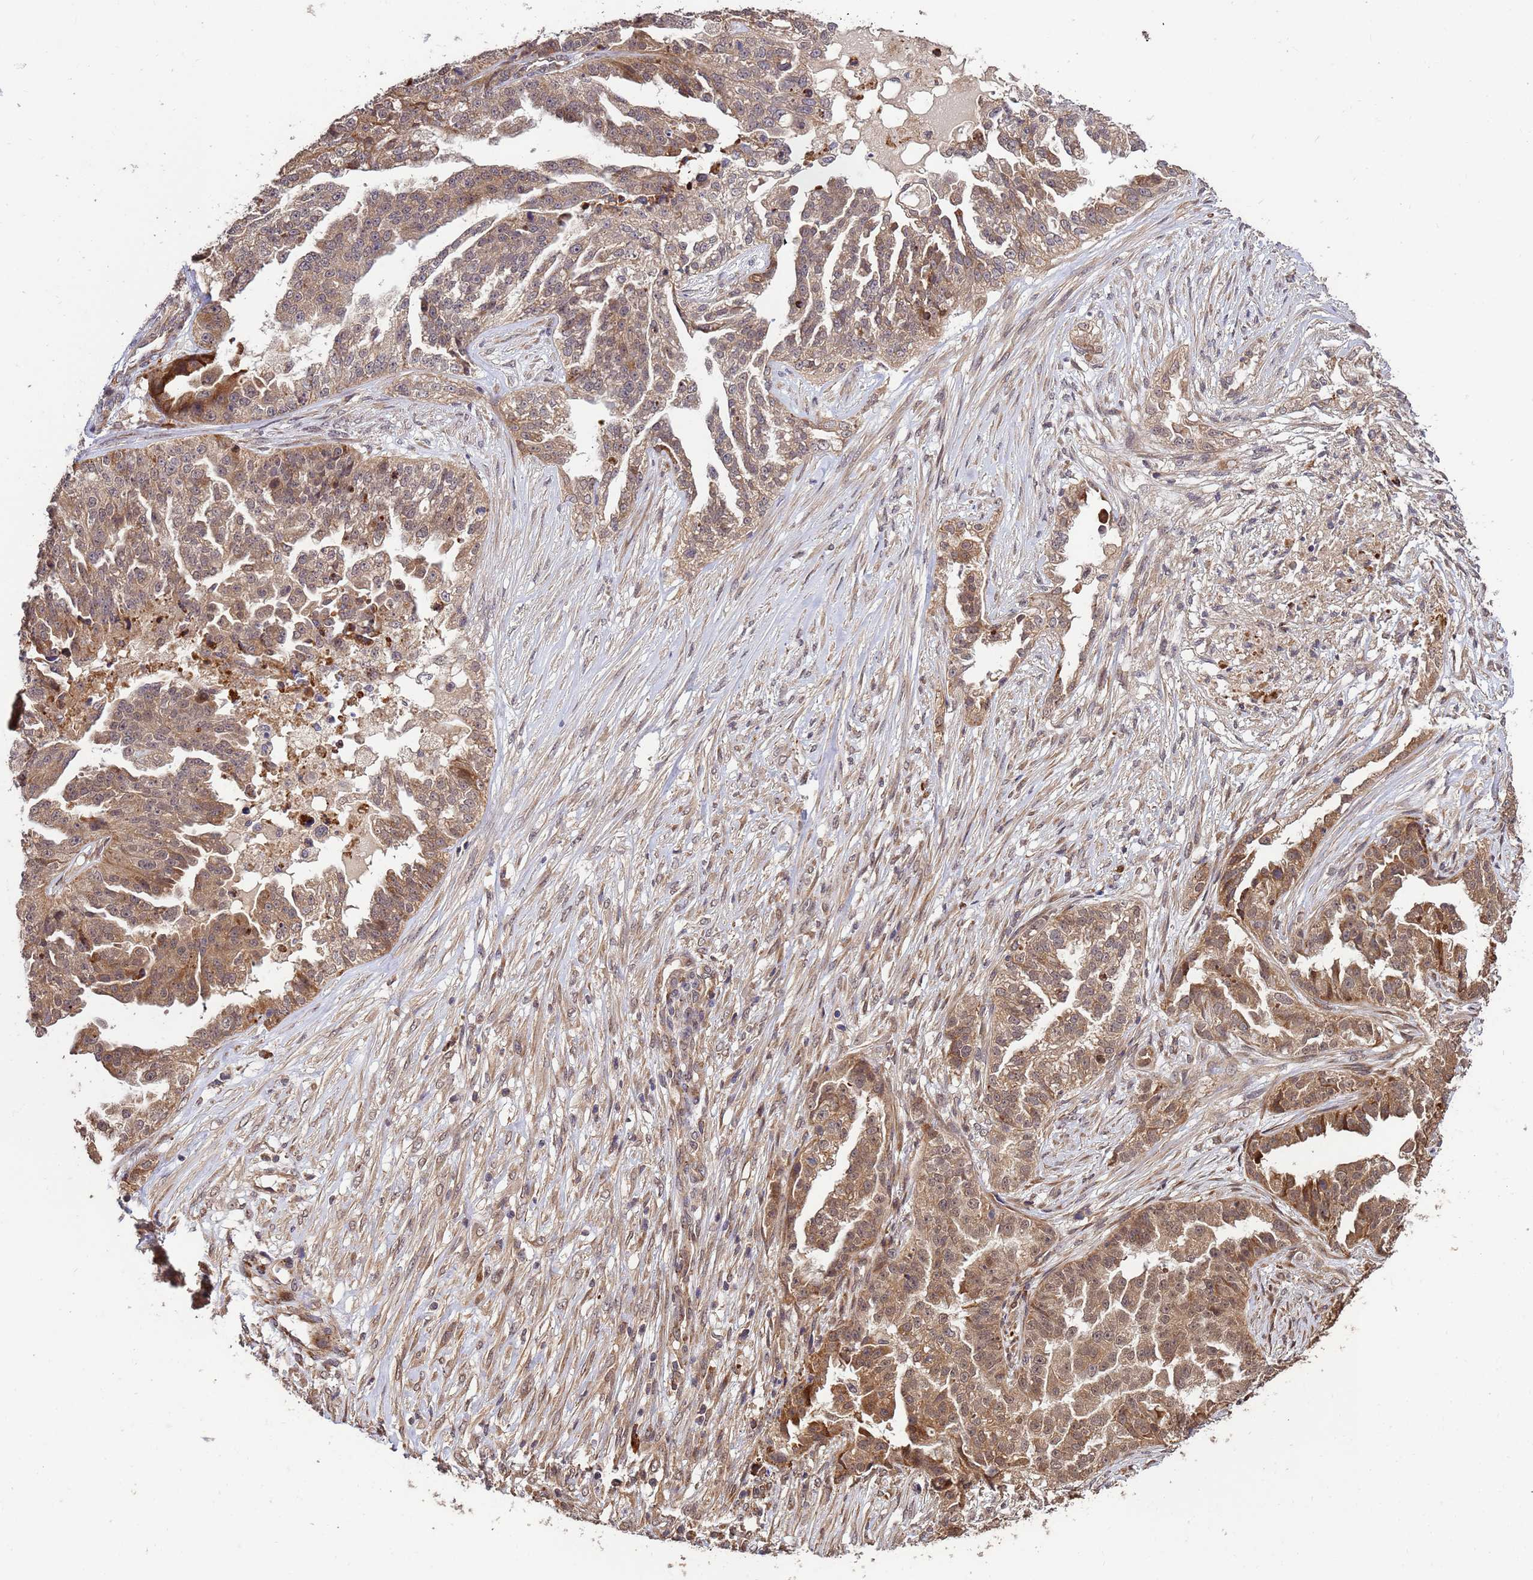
{"staining": {"intensity": "moderate", "quantity": "25%-75%", "location": "cytoplasmic/membranous,nuclear"}, "tissue": "ovarian cancer", "cell_type": "Tumor cells", "image_type": "cancer", "snomed": [{"axis": "morphology", "description": "Cystadenocarcinoma, serous, NOS"}, {"axis": "topography", "description": "Ovary"}], "caption": "This is an image of immunohistochemistry staining of serous cystadenocarcinoma (ovarian), which shows moderate staining in the cytoplasmic/membranous and nuclear of tumor cells.", "gene": "ZNF619", "patient": {"sex": "female", "age": 58}}